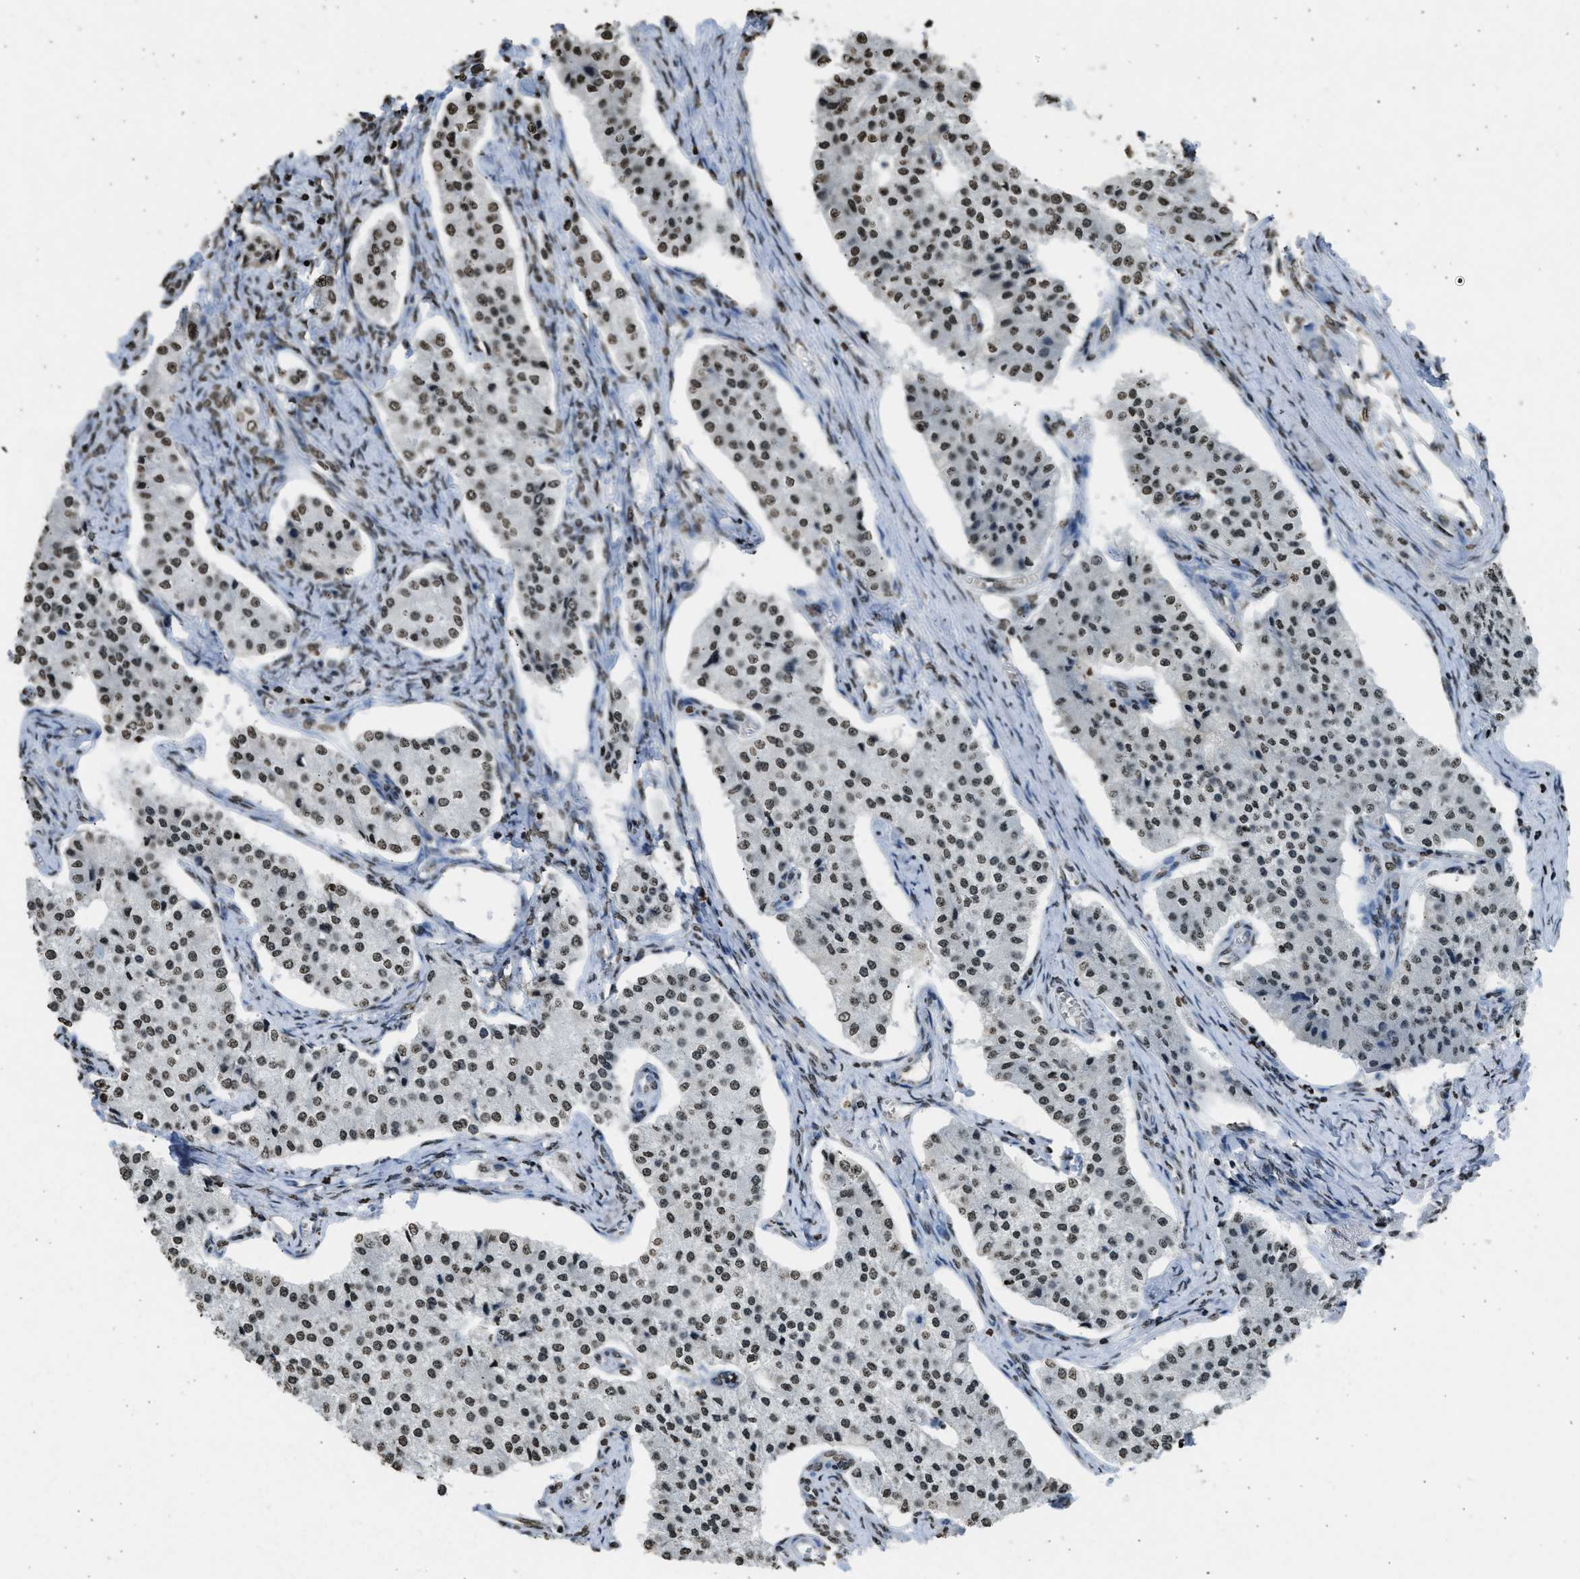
{"staining": {"intensity": "strong", "quantity": ">75%", "location": "nuclear"}, "tissue": "carcinoid", "cell_type": "Tumor cells", "image_type": "cancer", "snomed": [{"axis": "morphology", "description": "Carcinoid, malignant, NOS"}, {"axis": "topography", "description": "Colon"}], "caption": "Human malignant carcinoid stained with a protein marker exhibits strong staining in tumor cells.", "gene": "RRAGC", "patient": {"sex": "female", "age": 52}}